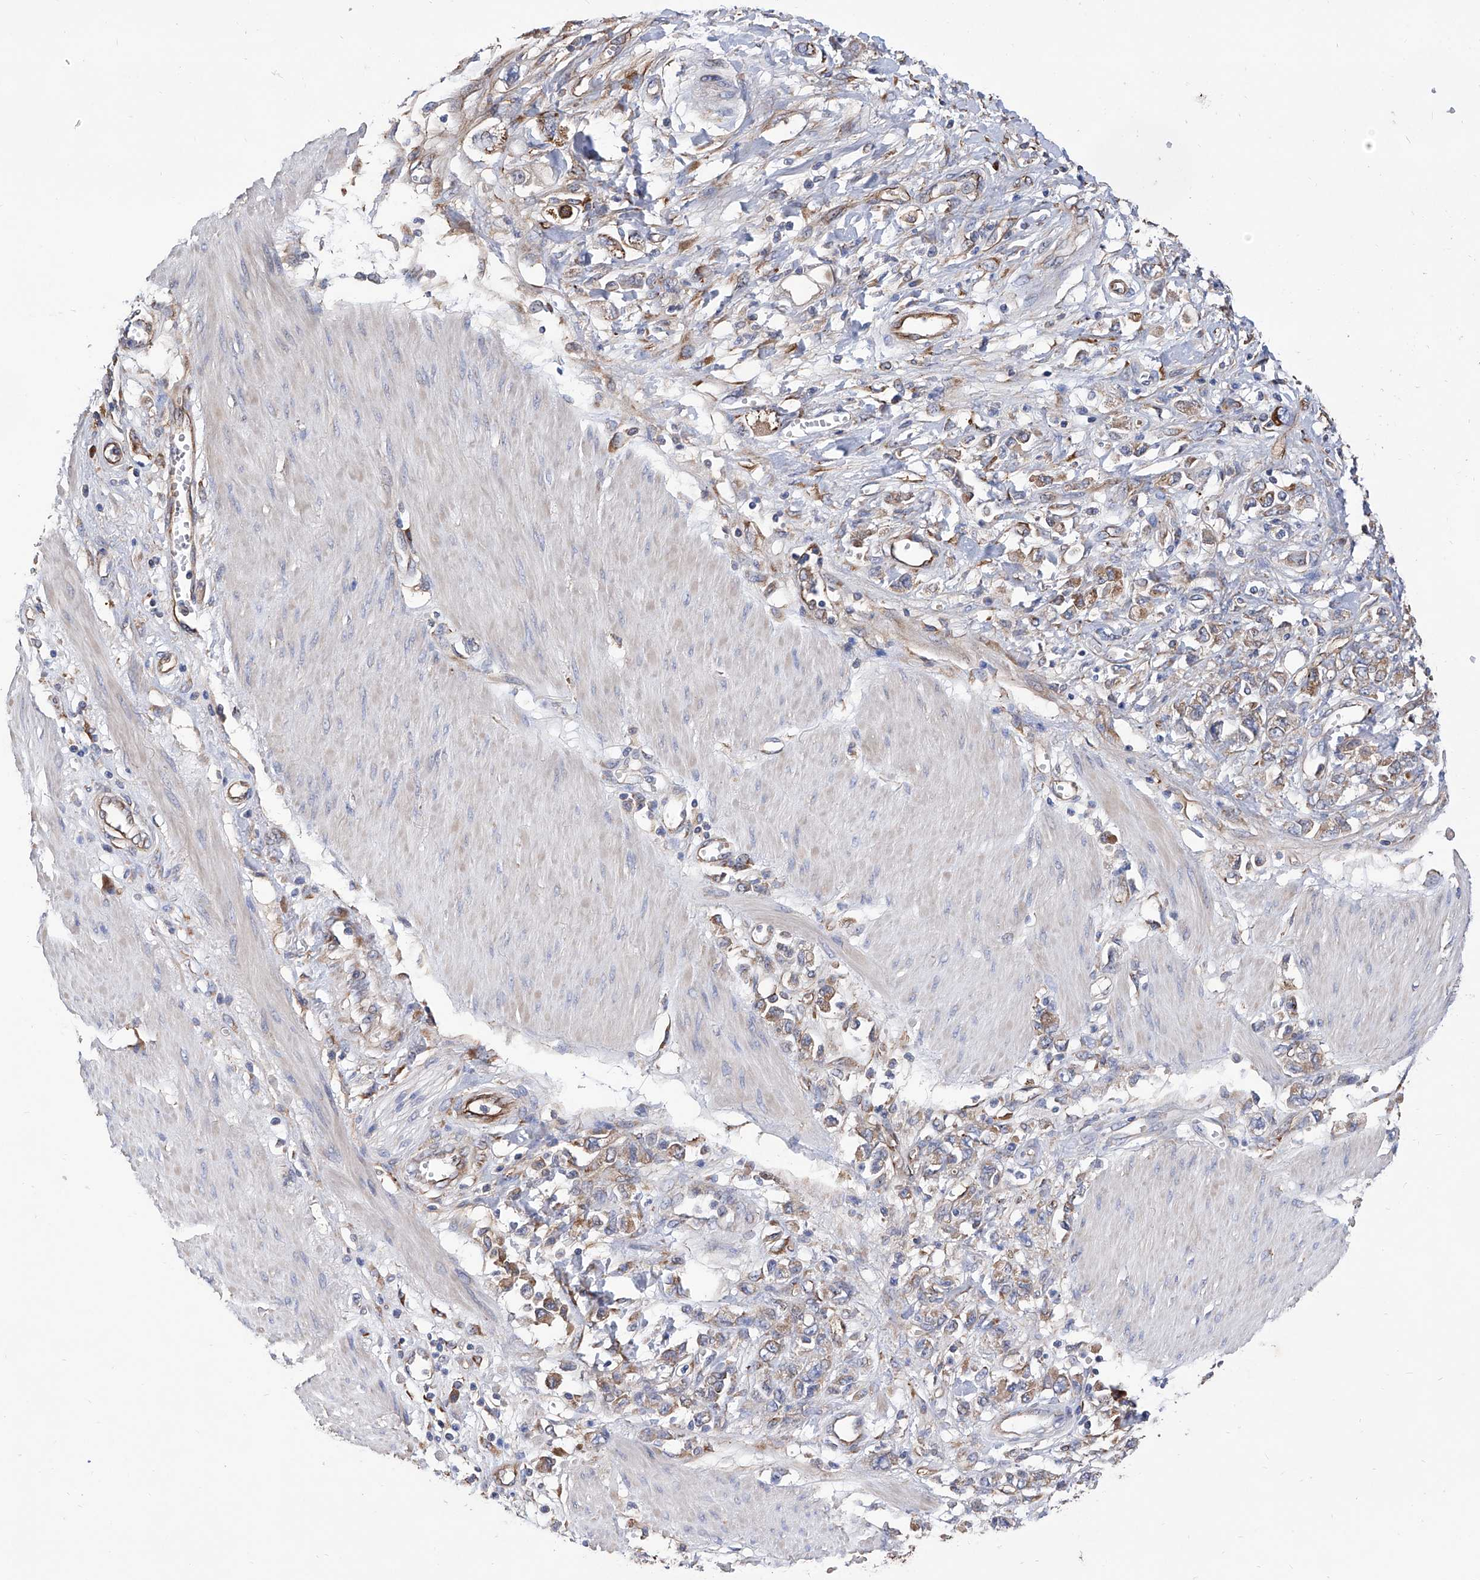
{"staining": {"intensity": "weak", "quantity": ">75%", "location": "cytoplasmic/membranous"}, "tissue": "stomach cancer", "cell_type": "Tumor cells", "image_type": "cancer", "snomed": [{"axis": "morphology", "description": "Adenocarcinoma, NOS"}, {"axis": "topography", "description": "Stomach"}], "caption": "Tumor cells demonstrate low levels of weak cytoplasmic/membranous staining in approximately >75% of cells in stomach cancer (adenocarcinoma). (DAB IHC, brown staining for protein, blue staining for nuclei).", "gene": "INPP5B", "patient": {"sex": "female", "age": 76}}